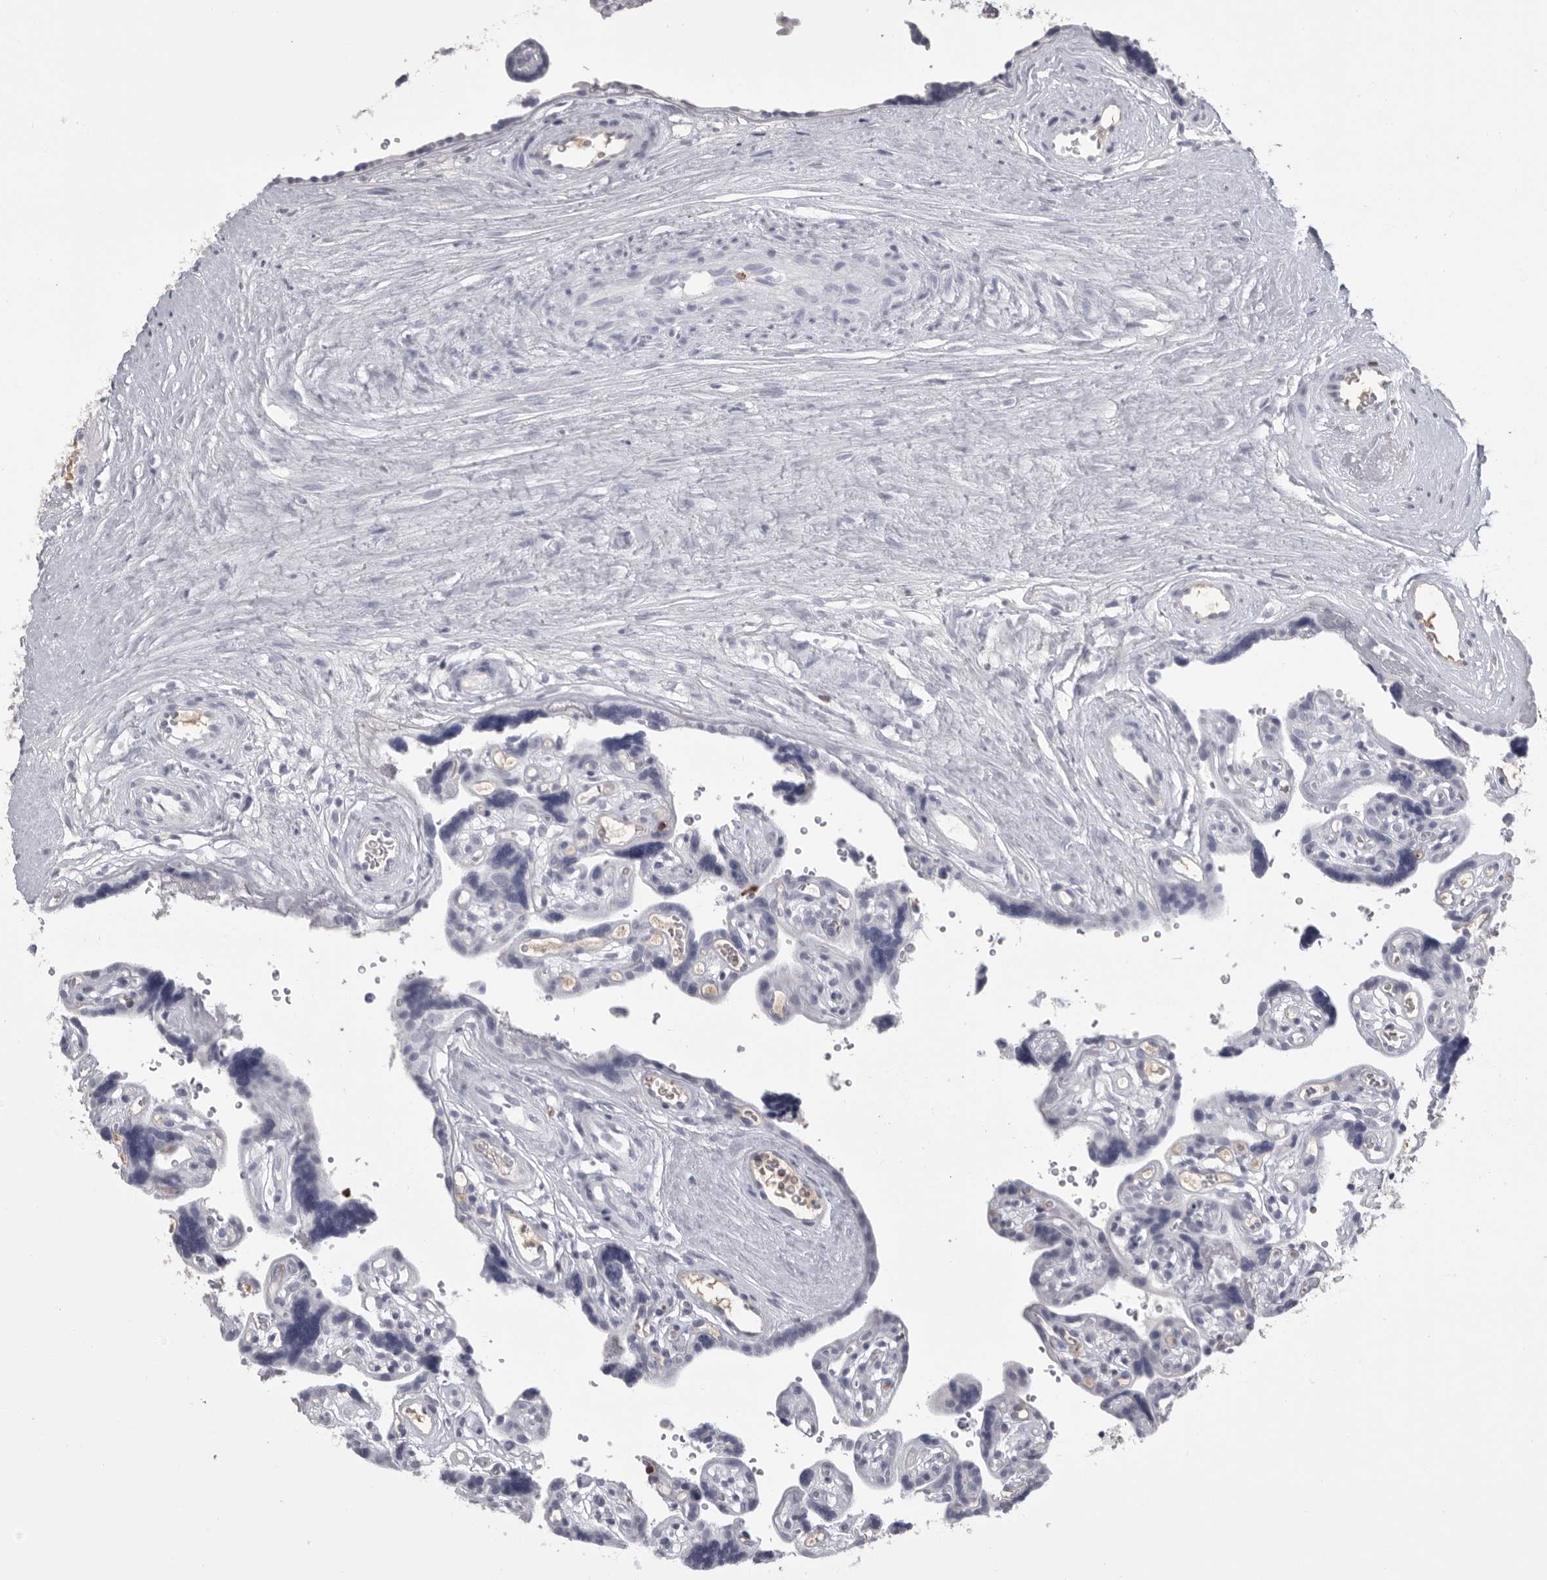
{"staining": {"intensity": "negative", "quantity": "none", "location": "none"}, "tissue": "placenta", "cell_type": "Decidual cells", "image_type": "normal", "snomed": [{"axis": "morphology", "description": "Normal tissue, NOS"}, {"axis": "topography", "description": "Placenta"}], "caption": "Placenta stained for a protein using immunohistochemistry (IHC) exhibits no positivity decidual cells.", "gene": "GNLY", "patient": {"sex": "female", "age": 30}}